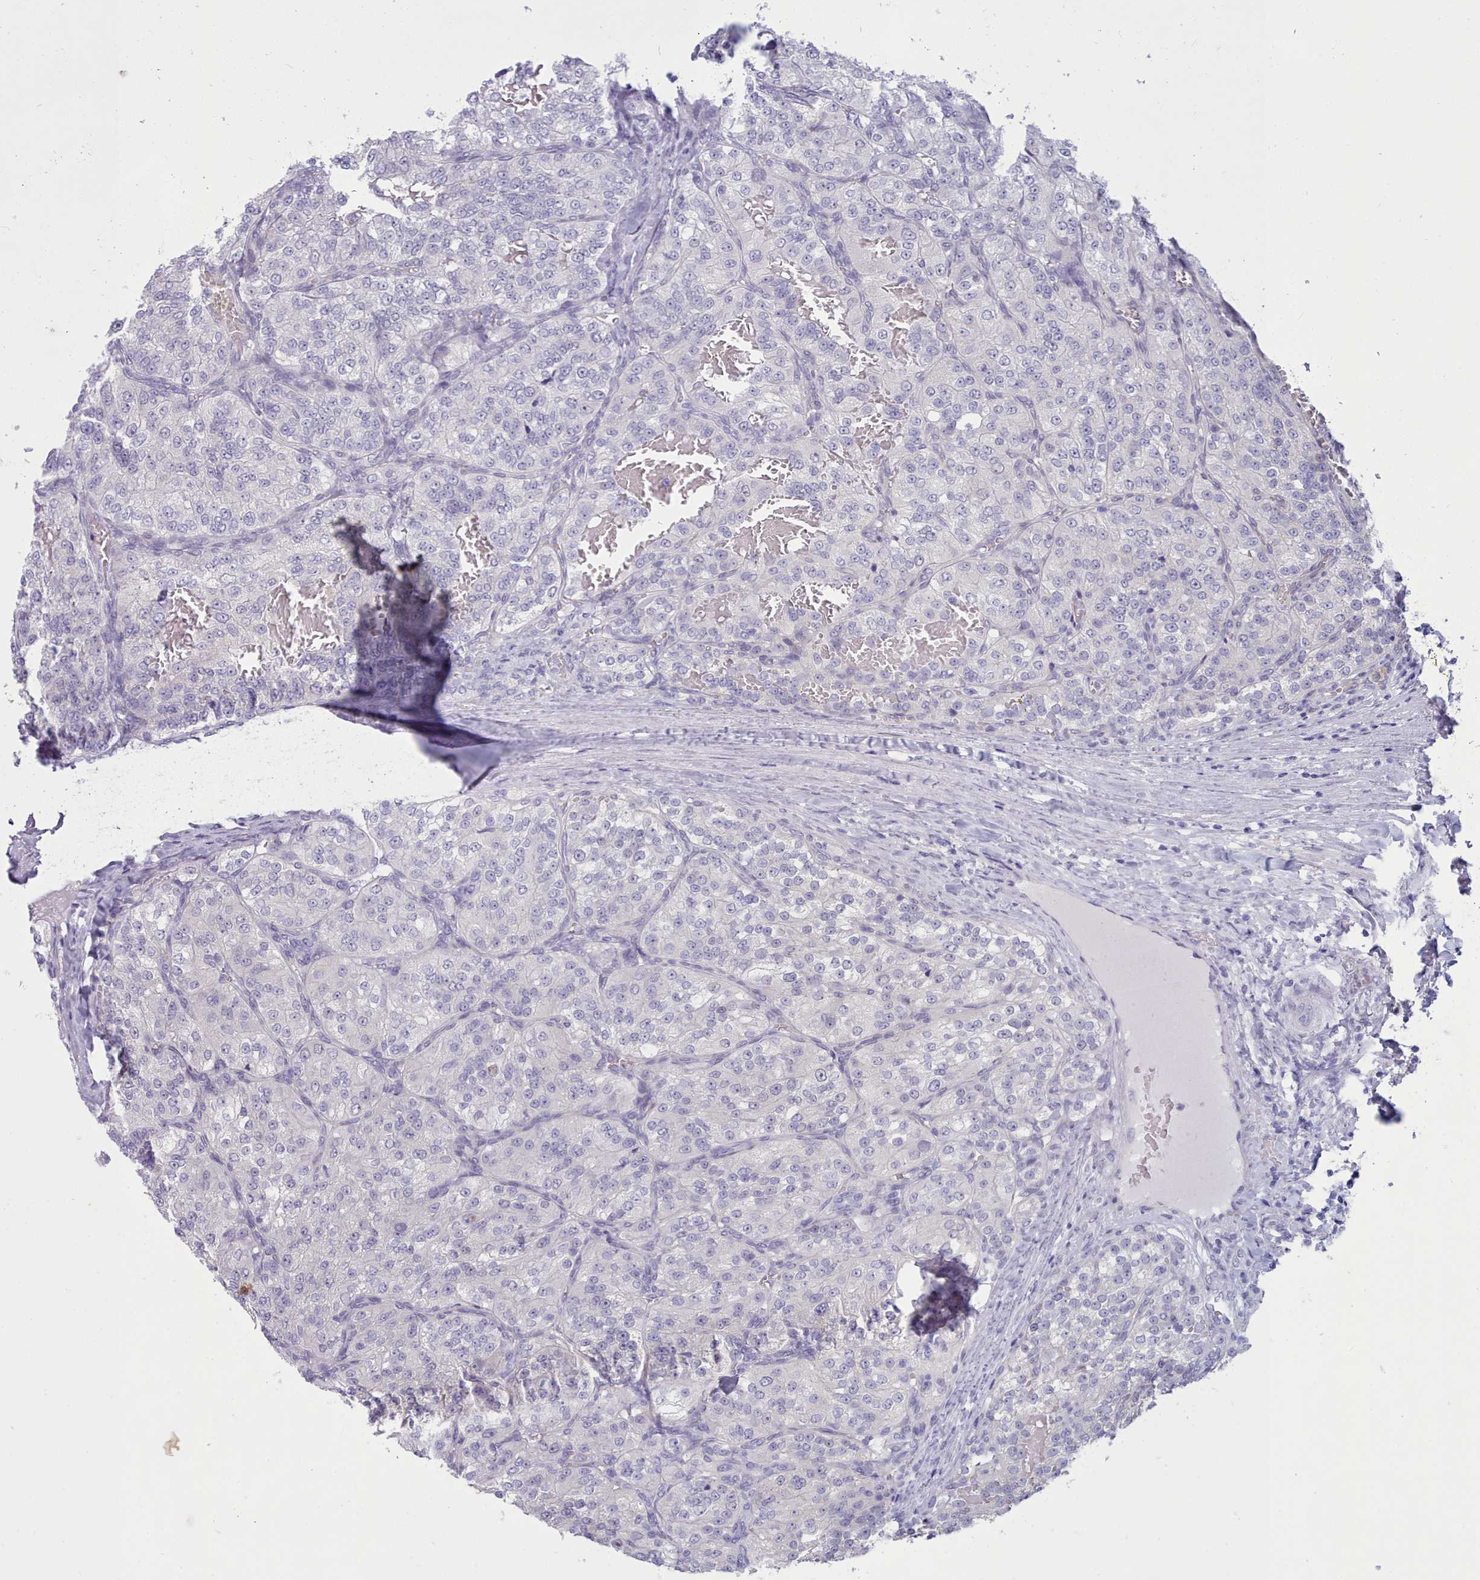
{"staining": {"intensity": "negative", "quantity": "none", "location": "none"}, "tissue": "renal cancer", "cell_type": "Tumor cells", "image_type": "cancer", "snomed": [{"axis": "morphology", "description": "Adenocarcinoma, NOS"}, {"axis": "topography", "description": "Kidney"}], "caption": "Immunohistochemistry of adenocarcinoma (renal) shows no positivity in tumor cells. (Stains: DAB immunohistochemistry (IHC) with hematoxylin counter stain, Microscopy: brightfield microscopy at high magnification).", "gene": "TMEM253", "patient": {"sex": "female", "age": 63}}